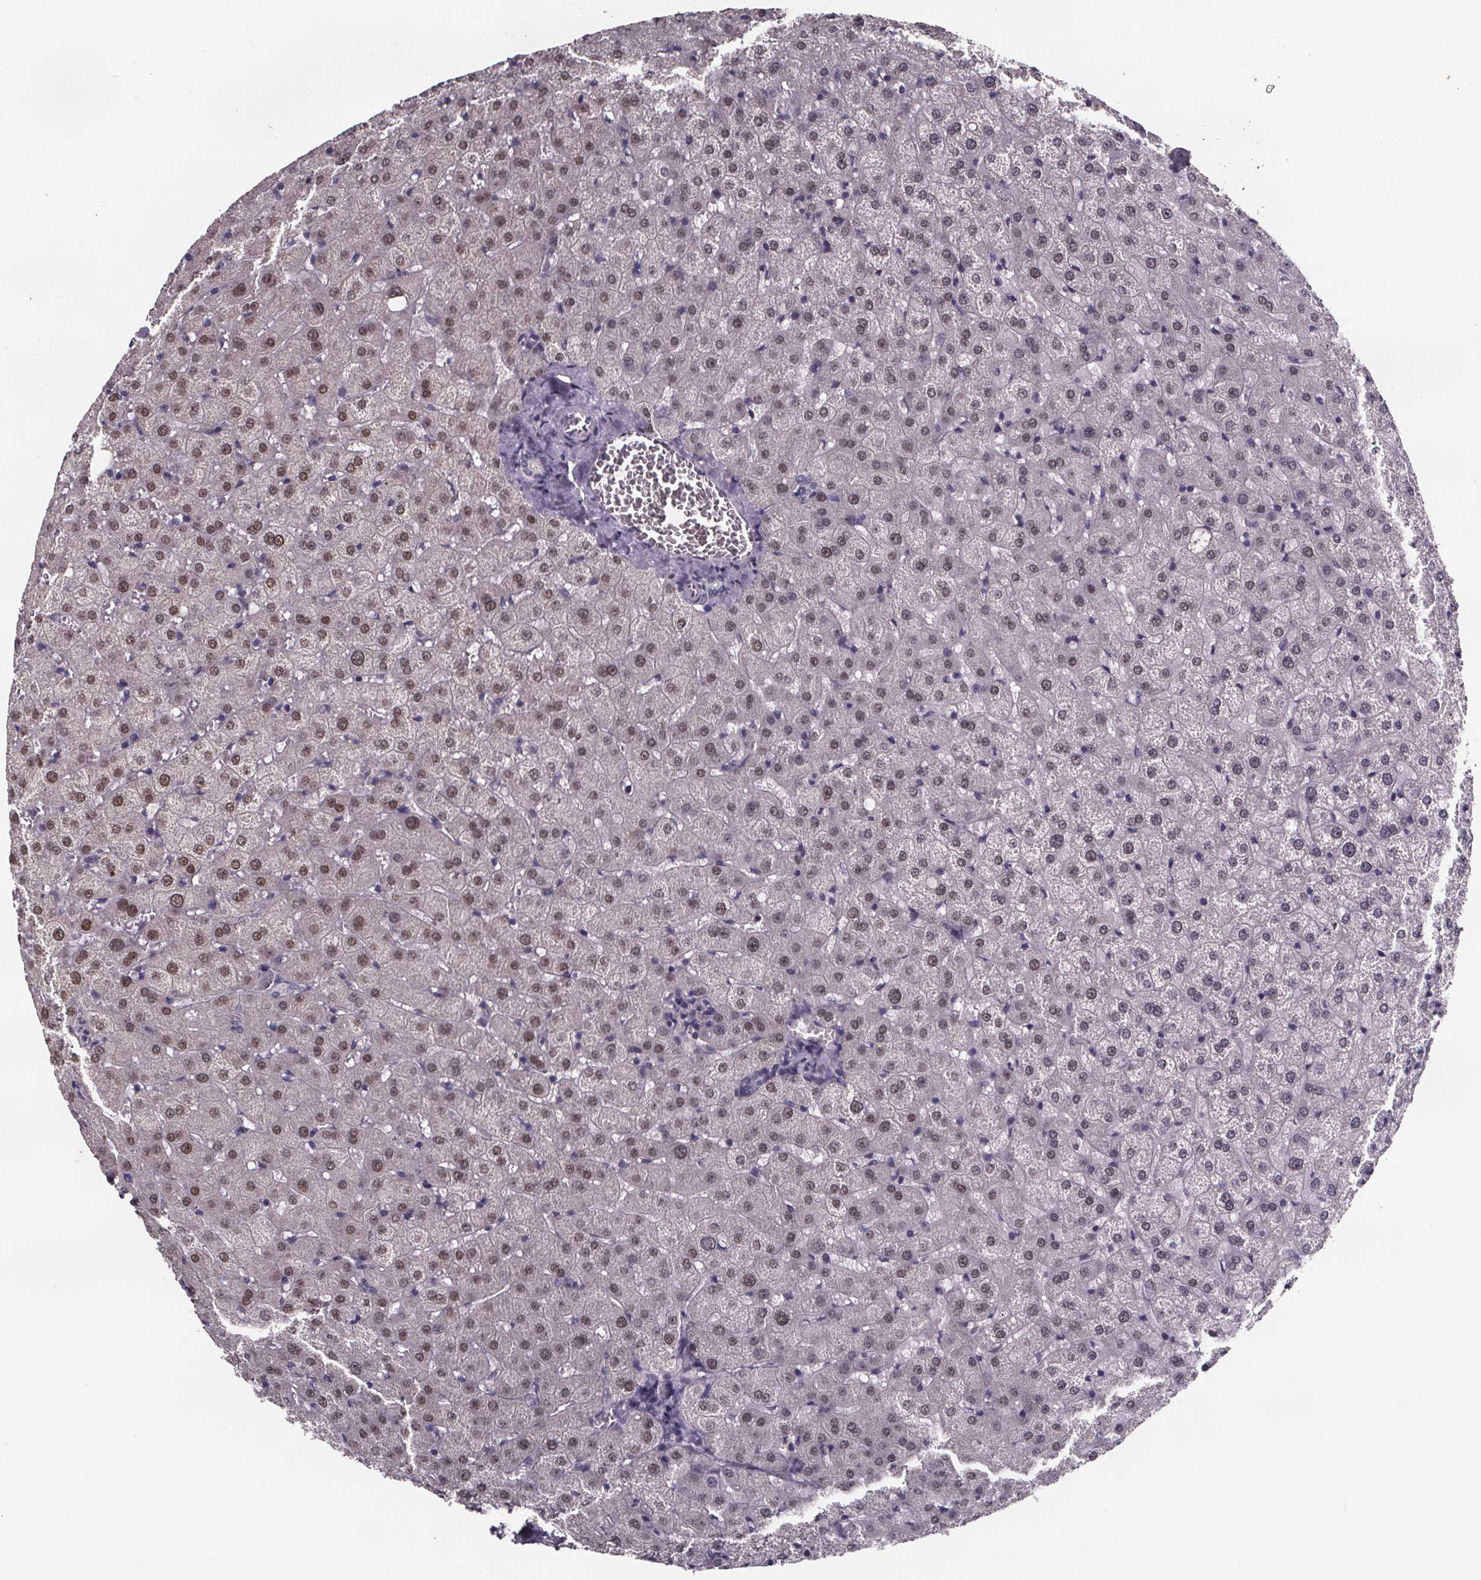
{"staining": {"intensity": "negative", "quantity": "none", "location": "none"}, "tissue": "liver", "cell_type": "Cholangiocytes", "image_type": "normal", "snomed": [{"axis": "morphology", "description": "Normal tissue, NOS"}, {"axis": "topography", "description": "Liver"}], "caption": "Immunohistochemical staining of unremarkable liver reveals no significant staining in cholangiocytes.", "gene": "AR", "patient": {"sex": "female", "age": 50}}